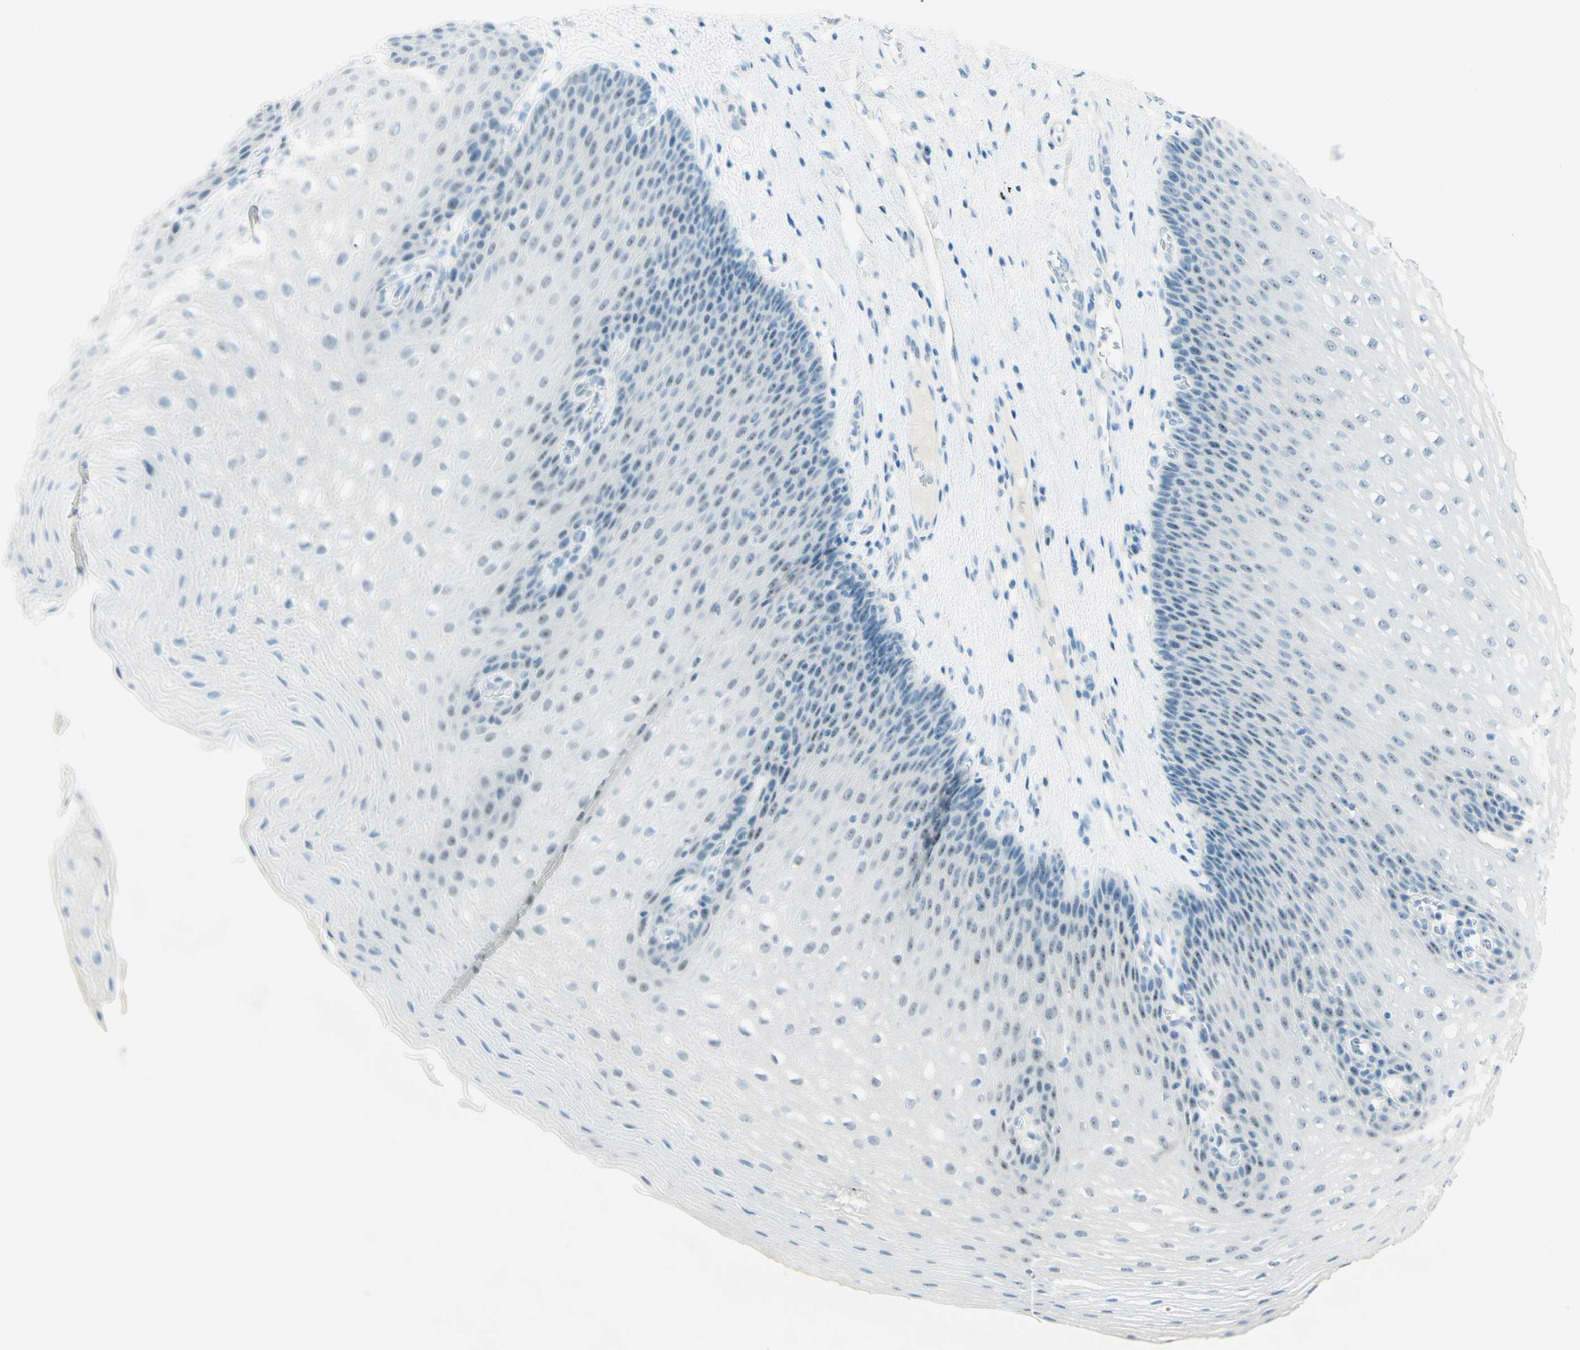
{"staining": {"intensity": "negative", "quantity": "none", "location": "none"}, "tissue": "esophagus", "cell_type": "Squamous epithelial cells", "image_type": "normal", "snomed": [{"axis": "morphology", "description": "Normal tissue, NOS"}, {"axis": "topography", "description": "Esophagus"}], "caption": "Immunohistochemistry (IHC) photomicrograph of benign esophagus: human esophagus stained with DAB (3,3'-diaminobenzidine) demonstrates no significant protein staining in squamous epithelial cells. (Immunohistochemistry (IHC), brightfield microscopy, high magnification).", "gene": "FMR1NB", "patient": {"sex": "male", "age": 48}}